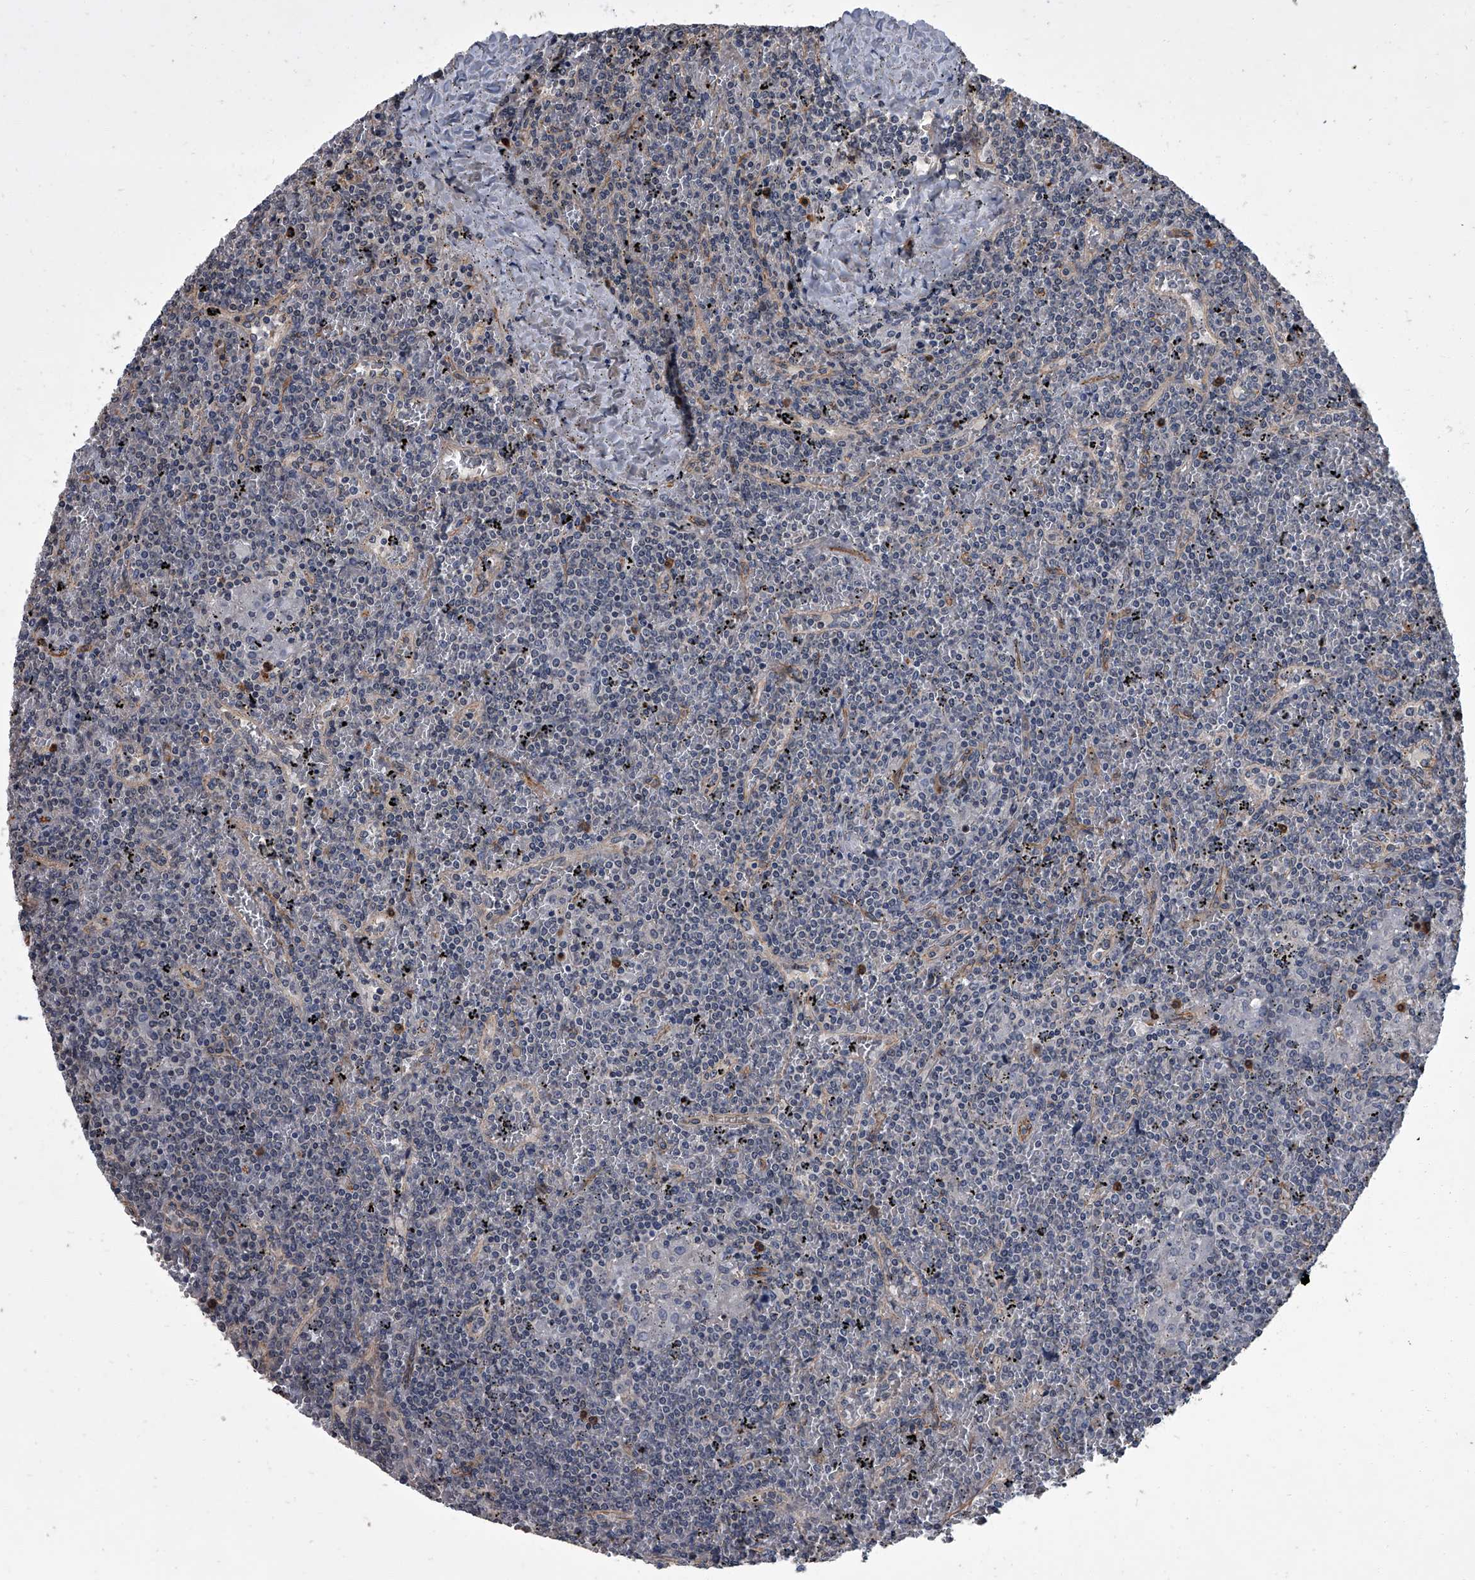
{"staining": {"intensity": "negative", "quantity": "none", "location": "none"}, "tissue": "lymphoma", "cell_type": "Tumor cells", "image_type": "cancer", "snomed": [{"axis": "morphology", "description": "Malignant lymphoma, non-Hodgkin's type, Low grade"}, {"axis": "topography", "description": "Spleen"}], "caption": "This is an immunohistochemistry (IHC) micrograph of lymphoma. There is no positivity in tumor cells.", "gene": "SIRT4", "patient": {"sex": "female", "age": 19}}